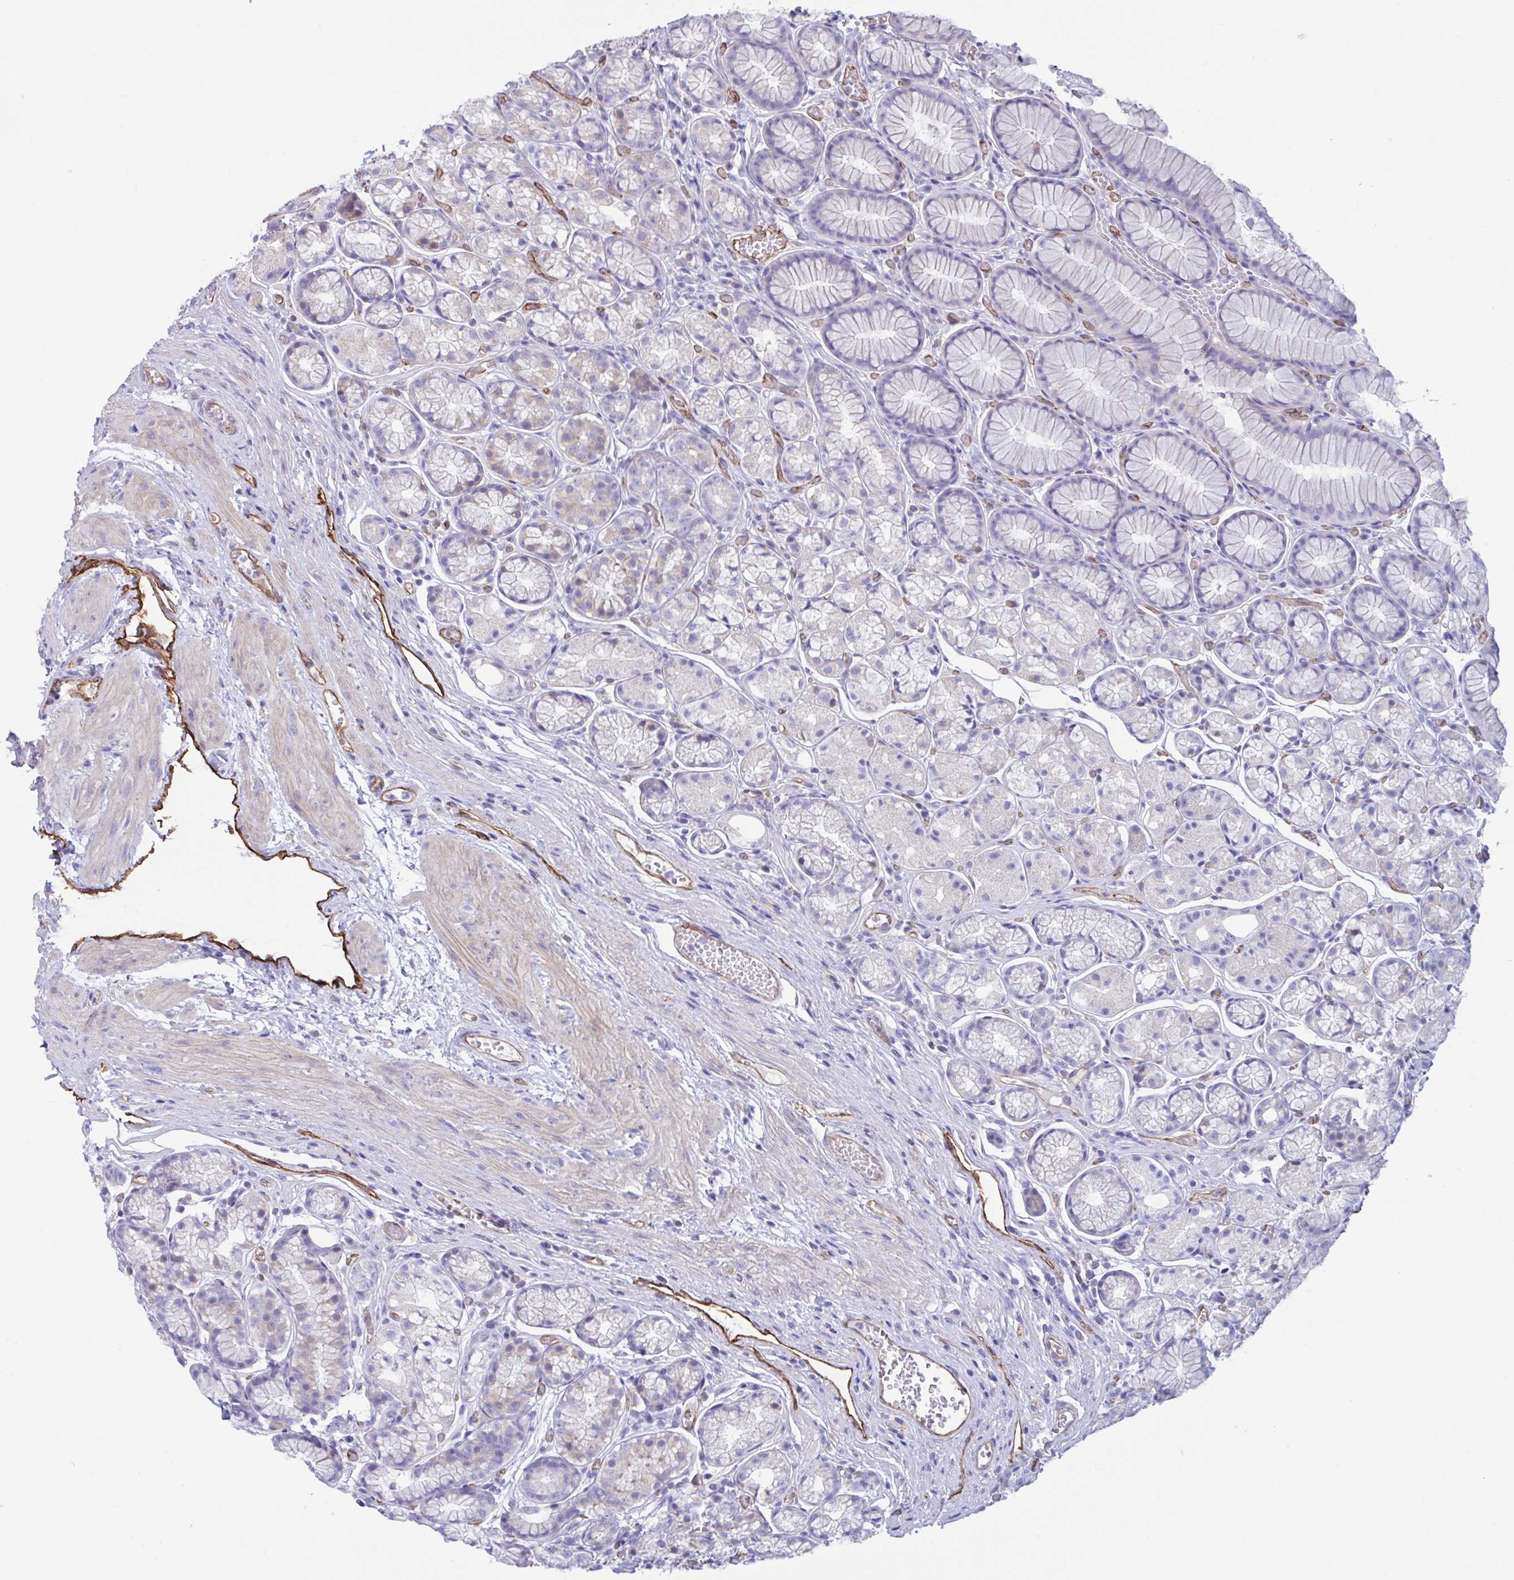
{"staining": {"intensity": "negative", "quantity": "none", "location": "none"}, "tissue": "stomach", "cell_type": "Glandular cells", "image_type": "normal", "snomed": [{"axis": "morphology", "description": "Normal tissue, NOS"}, {"axis": "topography", "description": "Smooth muscle"}, {"axis": "topography", "description": "Stomach"}], "caption": "DAB immunohistochemical staining of benign stomach shows no significant expression in glandular cells.", "gene": "RPL22L1", "patient": {"sex": "male", "age": 70}}